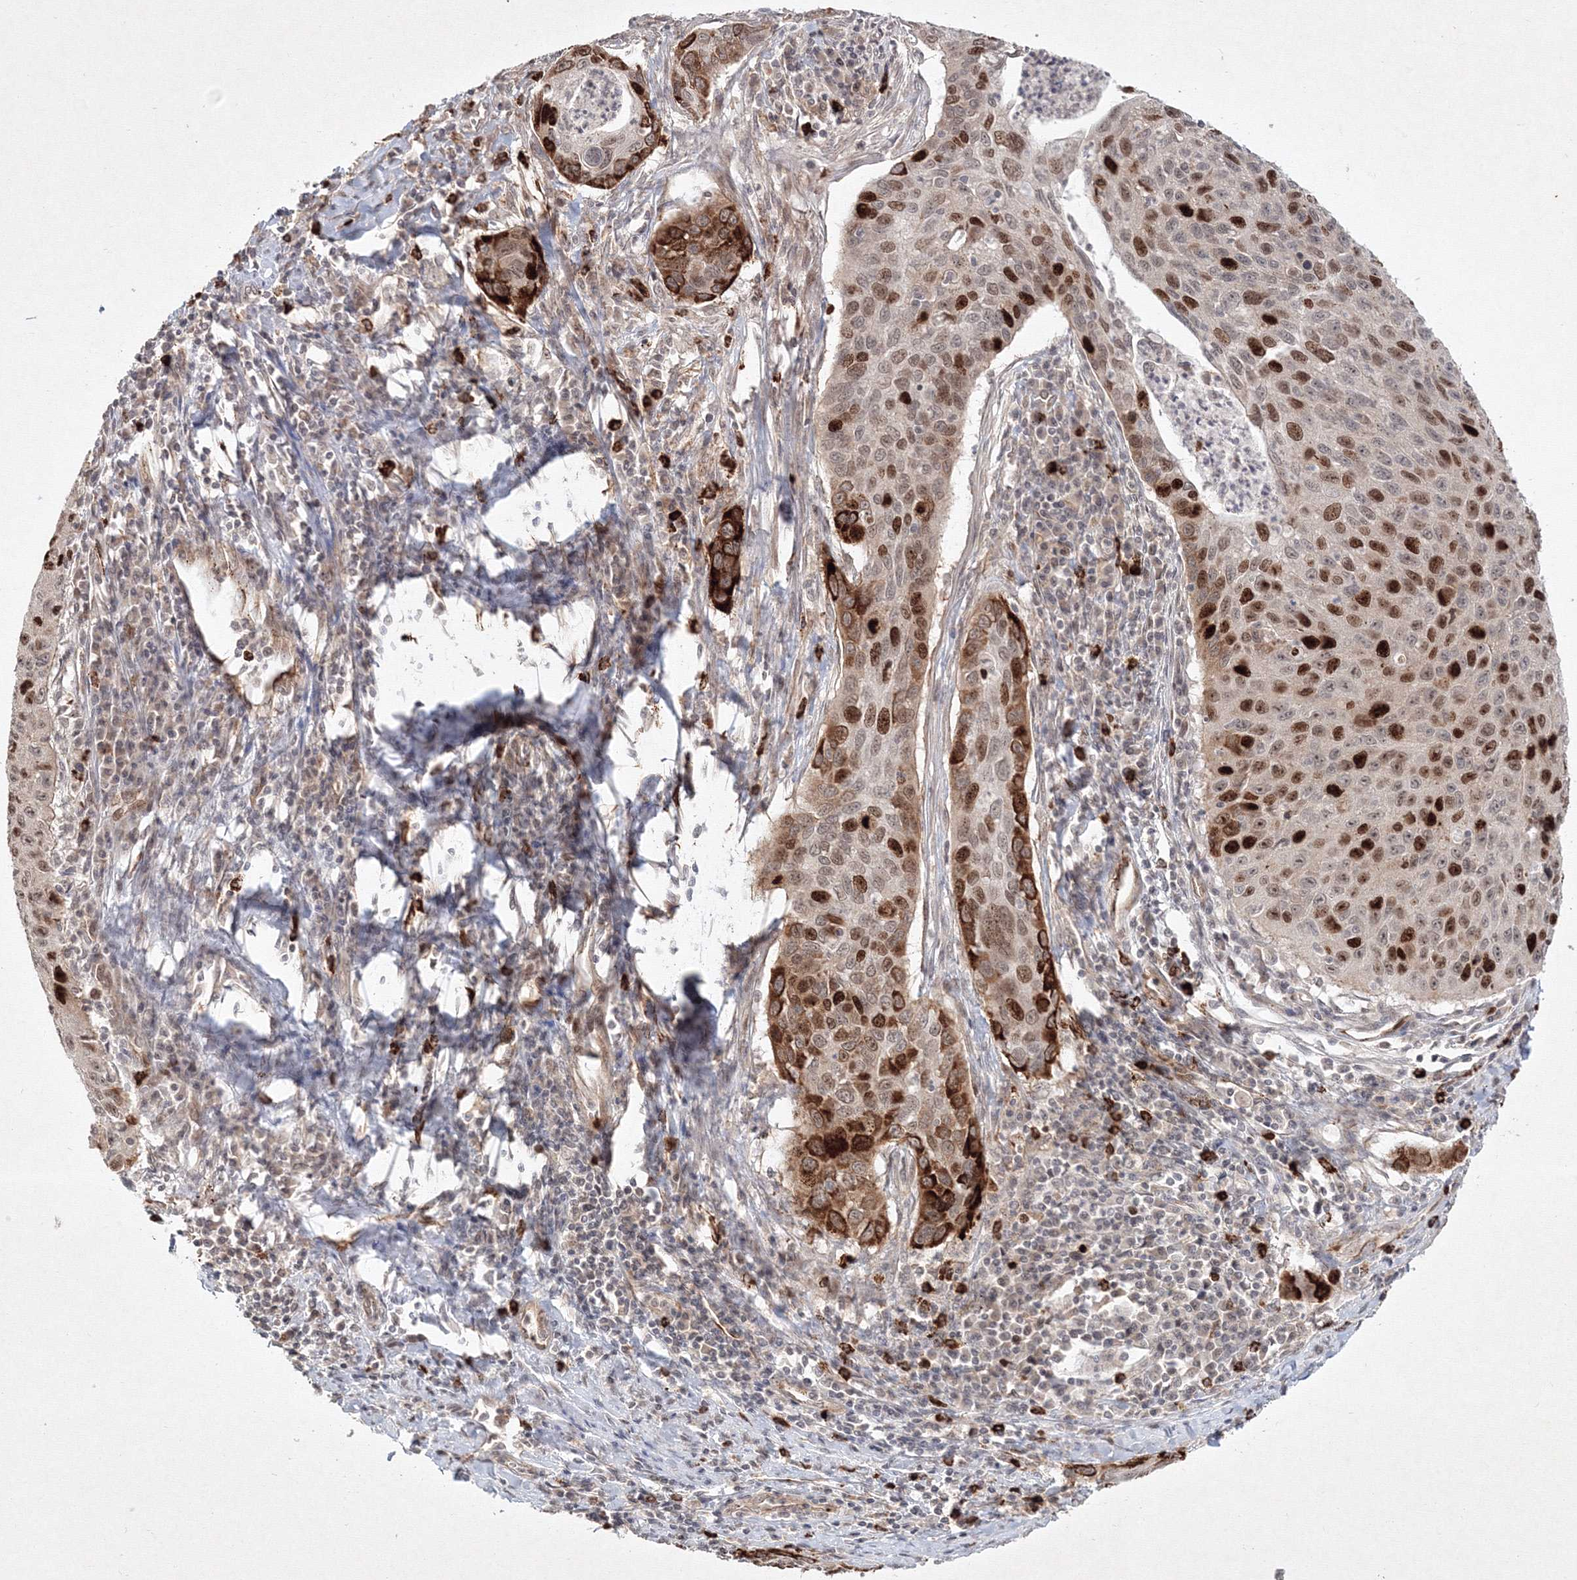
{"staining": {"intensity": "strong", "quantity": ">75%", "location": "cytoplasmic/membranous,nuclear"}, "tissue": "cervical cancer", "cell_type": "Tumor cells", "image_type": "cancer", "snomed": [{"axis": "morphology", "description": "Squamous cell carcinoma, NOS"}, {"axis": "topography", "description": "Cervix"}], "caption": "About >75% of tumor cells in human cervical cancer display strong cytoplasmic/membranous and nuclear protein expression as visualized by brown immunohistochemical staining.", "gene": "KIF20A", "patient": {"sex": "female", "age": 53}}